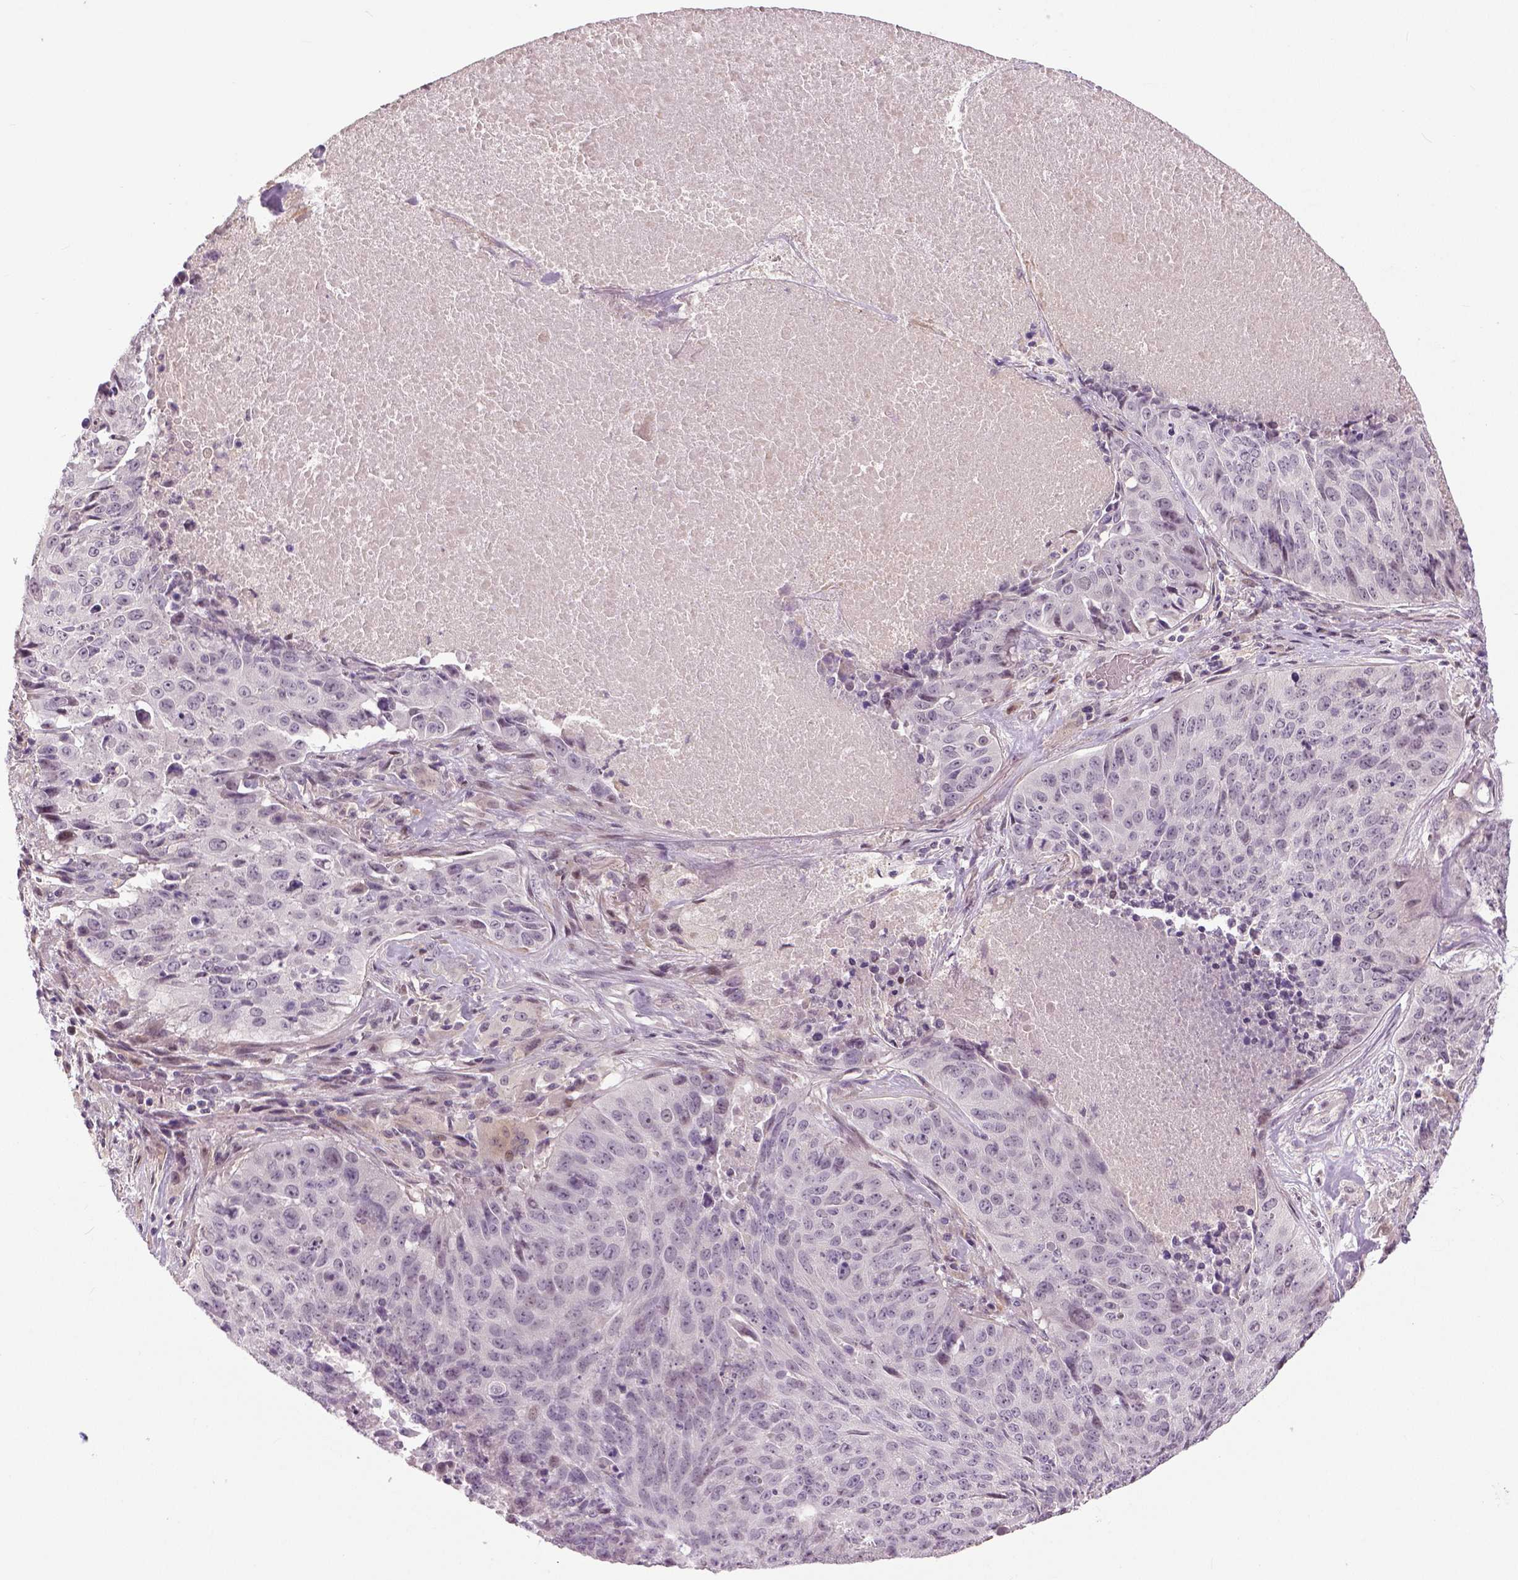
{"staining": {"intensity": "negative", "quantity": "none", "location": "none"}, "tissue": "lung cancer", "cell_type": "Tumor cells", "image_type": "cancer", "snomed": [{"axis": "morphology", "description": "Normal tissue, NOS"}, {"axis": "morphology", "description": "Squamous cell carcinoma, NOS"}, {"axis": "topography", "description": "Bronchus"}, {"axis": "topography", "description": "Lung"}], "caption": "Tumor cells are negative for brown protein staining in squamous cell carcinoma (lung).", "gene": "NECAB1", "patient": {"sex": "male", "age": 64}}